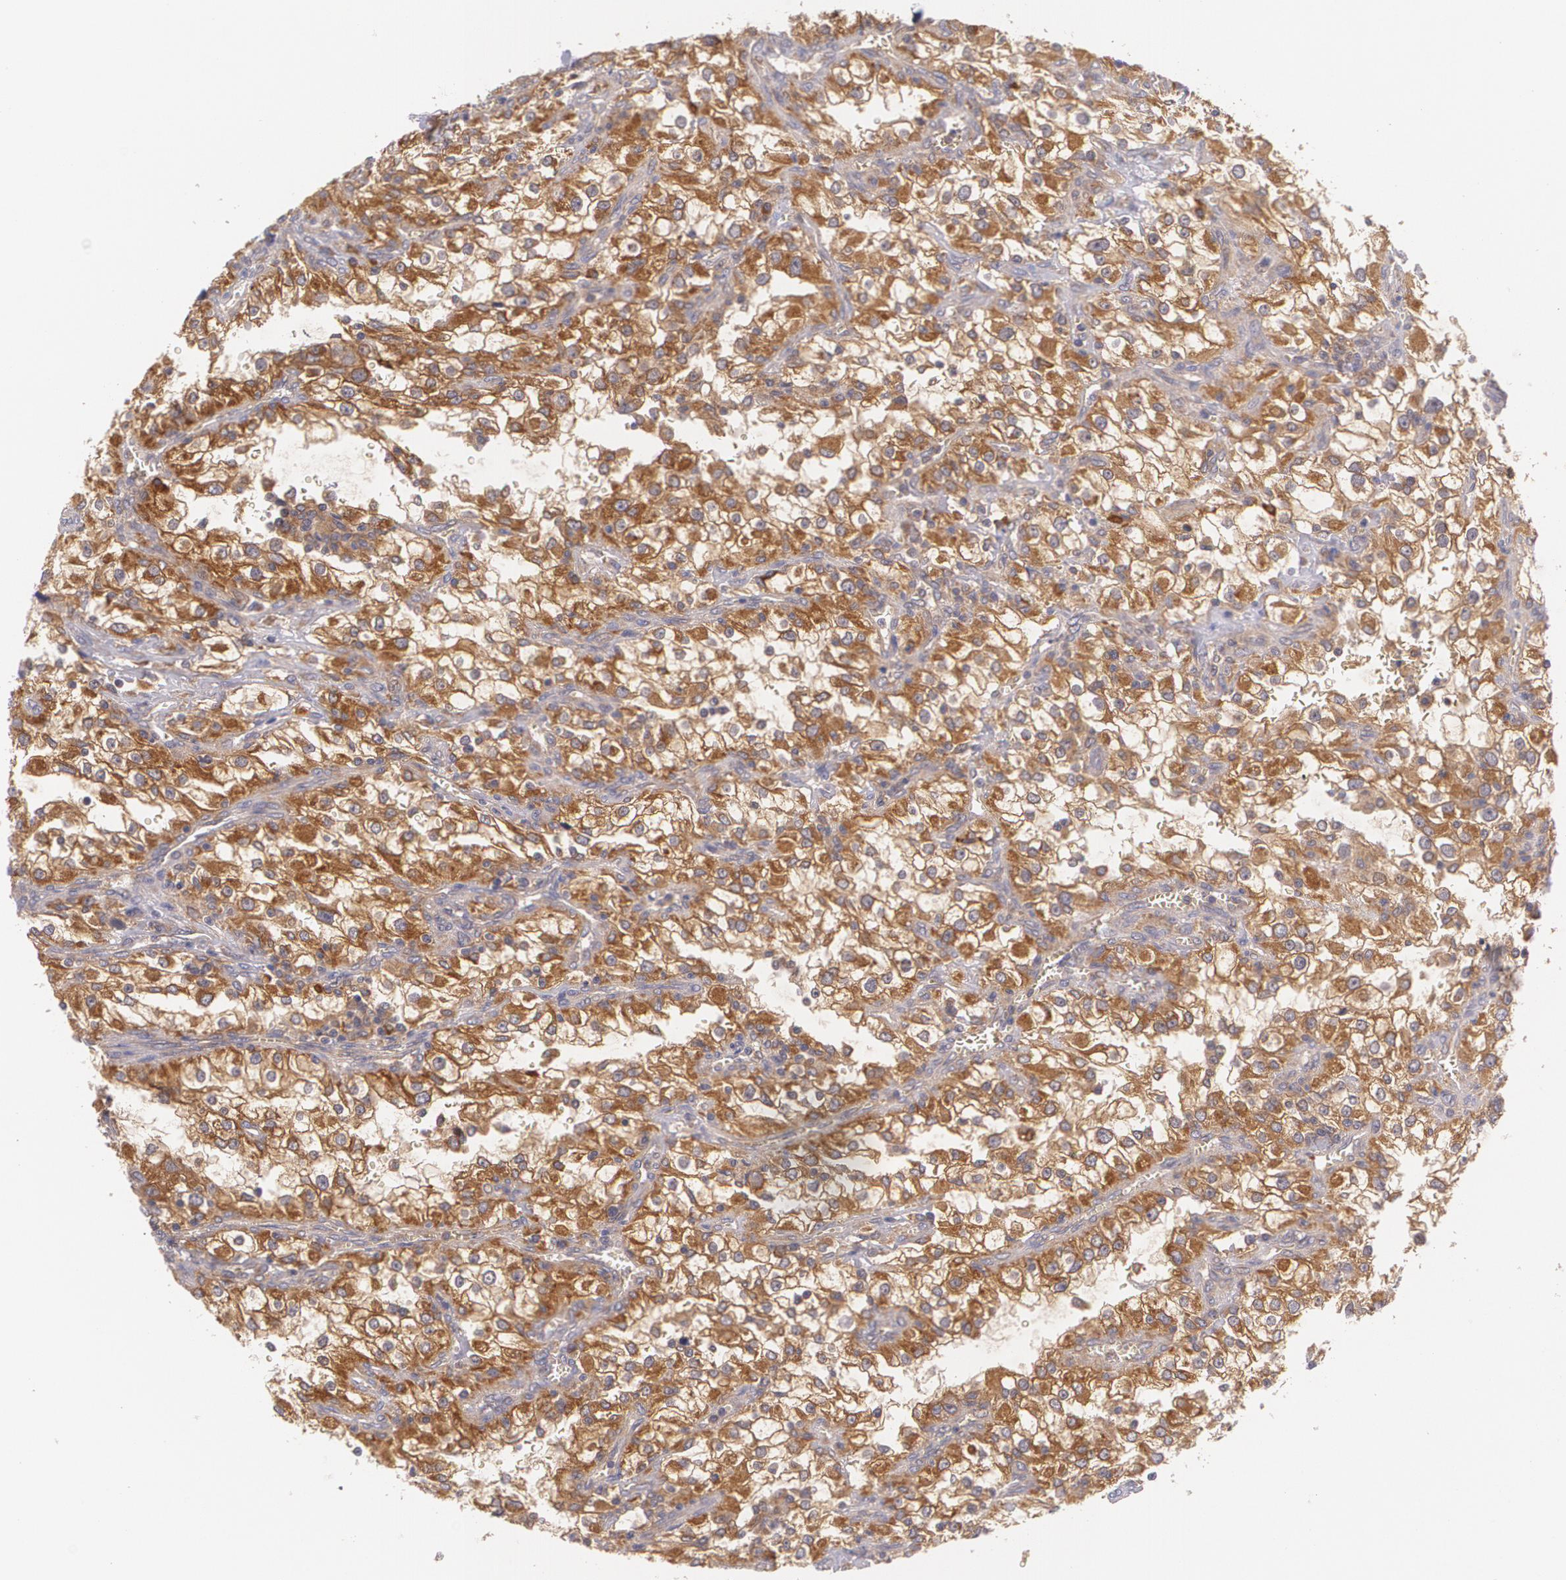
{"staining": {"intensity": "moderate", "quantity": ">75%", "location": "cytoplasmic/membranous"}, "tissue": "renal cancer", "cell_type": "Tumor cells", "image_type": "cancer", "snomed": [{"axis": "morphology", "description": "Adenocarcinoma, NOS"}, {"axis": "topography", "description": "Kidney"}], "caption": "Human renal cancer (adenocarcinoma) stained with a protein marker demonstrates moderate staining in tumor cells.", "gene": "CCL17", "patient": {"sex": "female", "age": 52}}